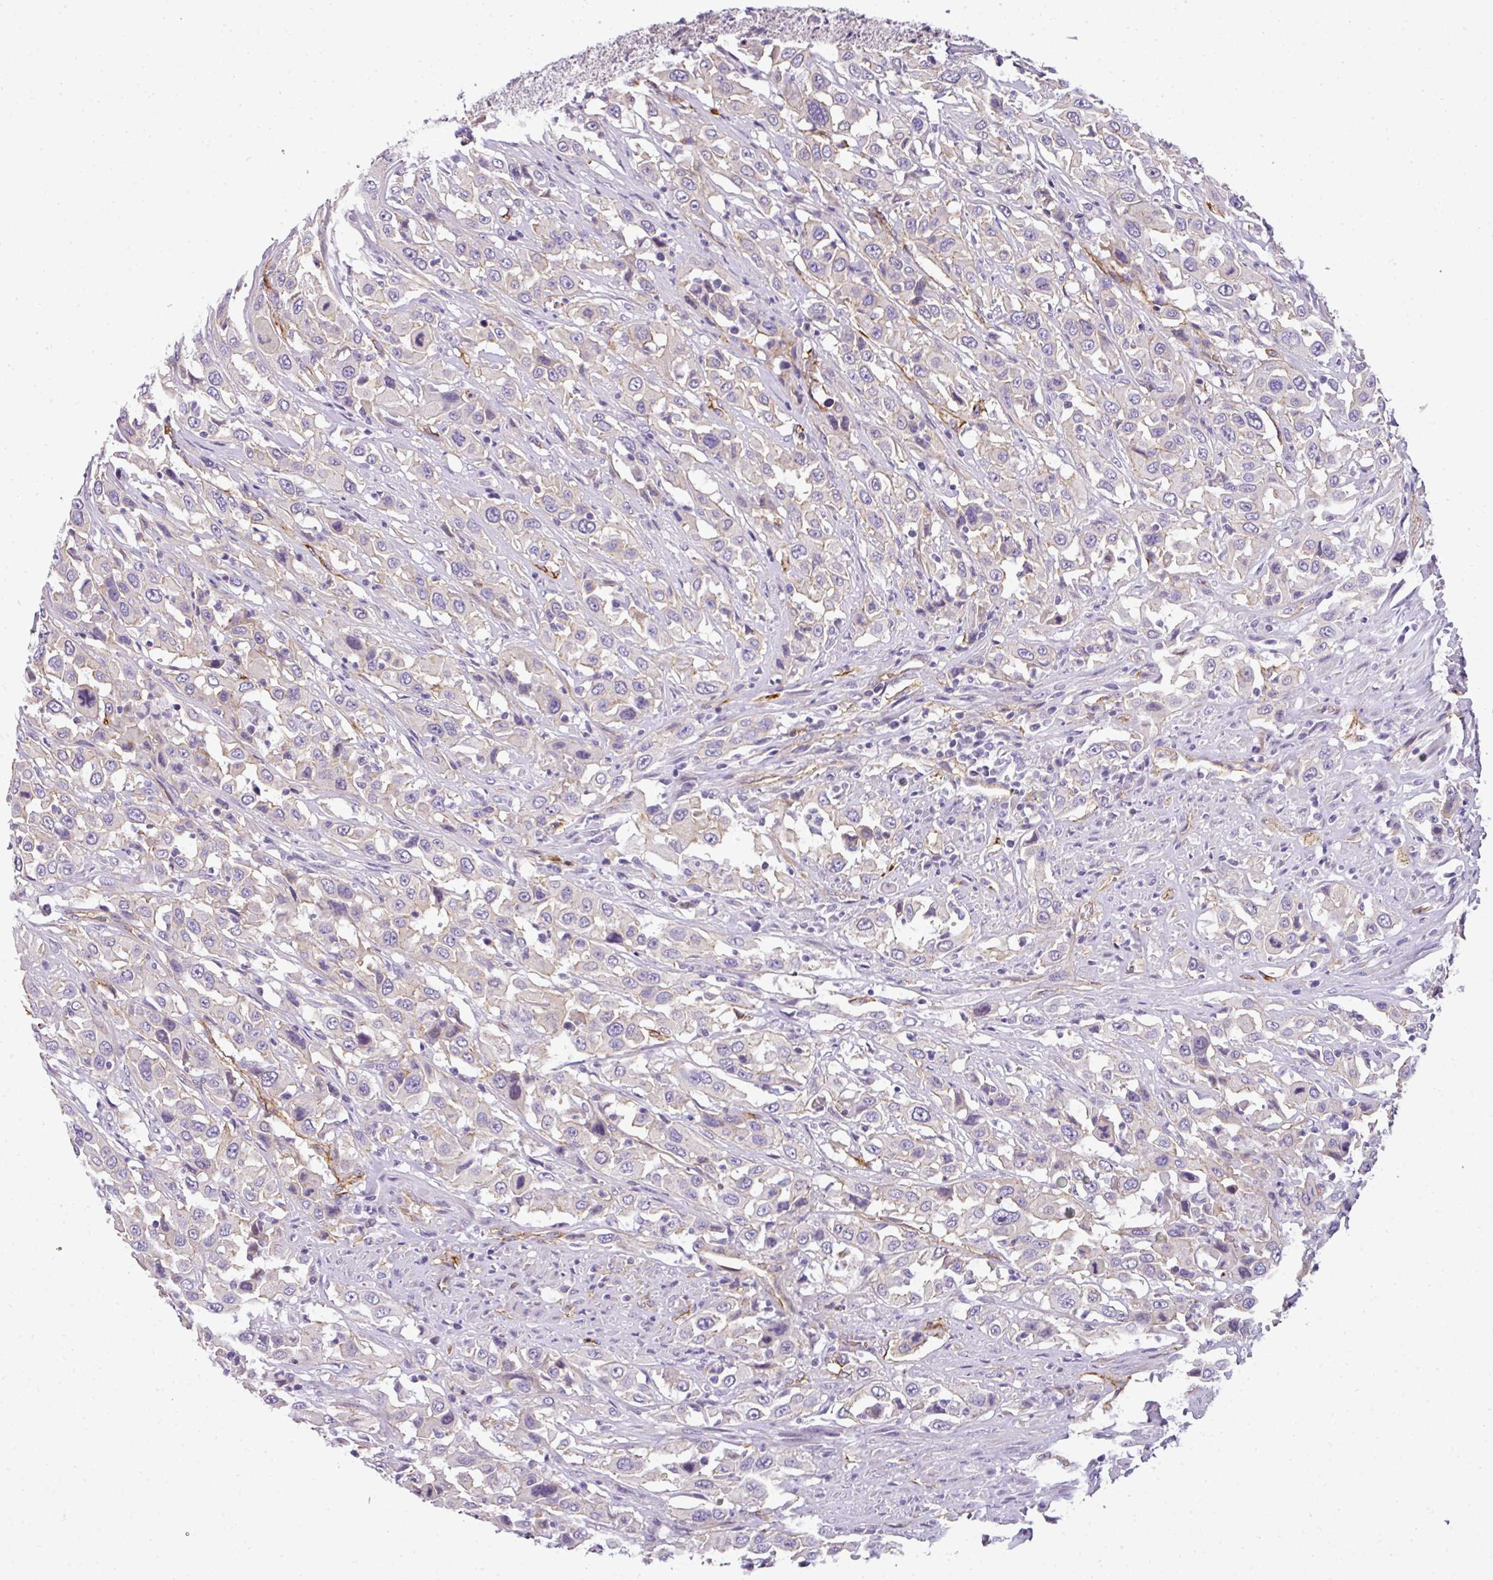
{"staining": {"intensity": "negative", "quantity": "none", "location": "none"}, "tissue": "urothelial cancer", "cell_type": "Tumor cells", "image_type": "cancer", "snomed": [{"axis": "morphology", "description": "Urothelial carcinoma, High grade"}, {"axis": "topography", "description": "Urinary bladder"}], "caption": "Human urothelial cancer stained for a protein using immunohistochemistry displays no expression in tumor cells.", "gene": "OR11H4", "patient": {"sex": "male", "age": 61}}